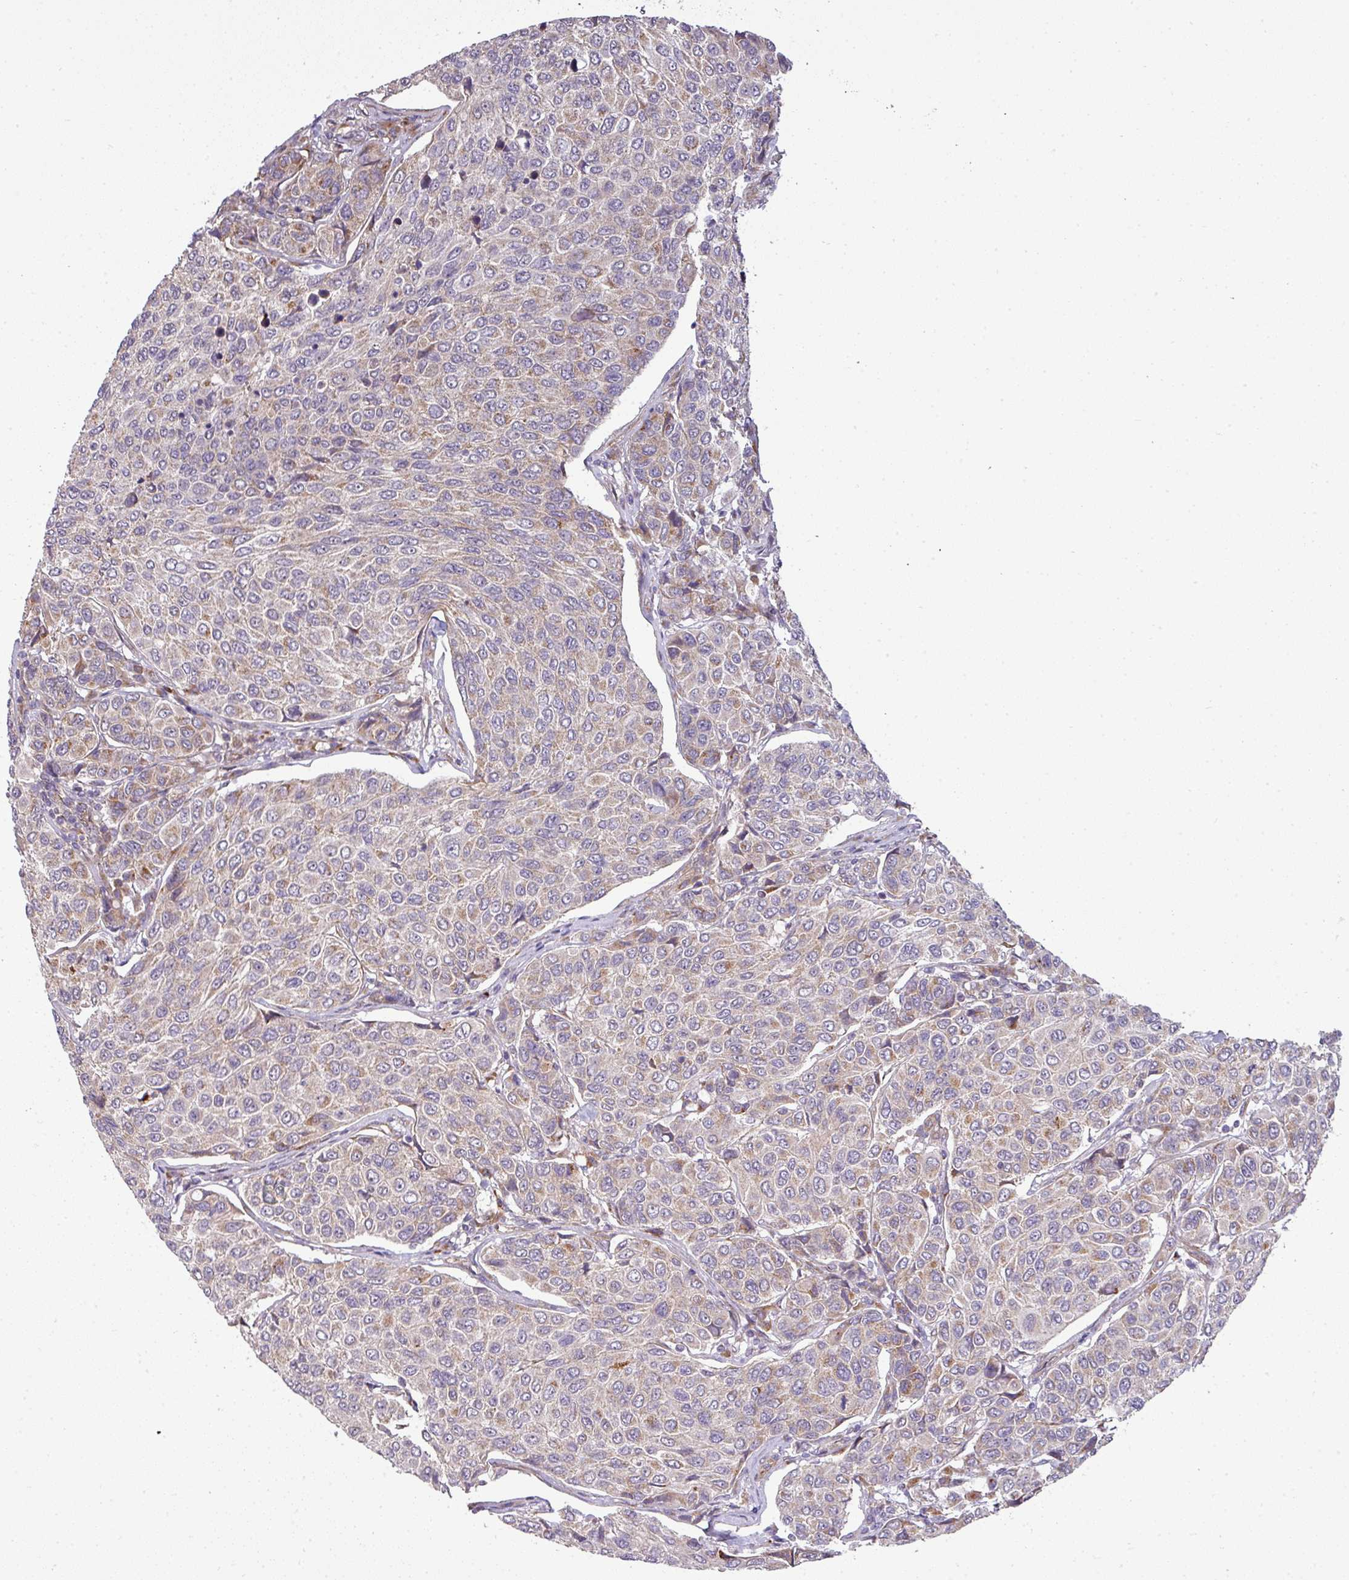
{"staining": {"intensity": "moderate", "quantity": "25%-75%", "location": "cytoplasmic/membranous"}, "tissue": "breast cancer", "cell_type": "Tumor cells", "image_type": "cancer", "snomed": [{"axis": "morphology", "description": "Duct carcinoma"}, {"axis": "topography", "description": "Breast"}], "caption": "Tumor cells demonstrate medium levels of moderate cytoplasmic/membranous positivity in approximately 25%-75% of cells in human breast invasive ductal carcinoma.", "gene": "TIMMDC1", "patient": {"sex": "female", "age": 55}}